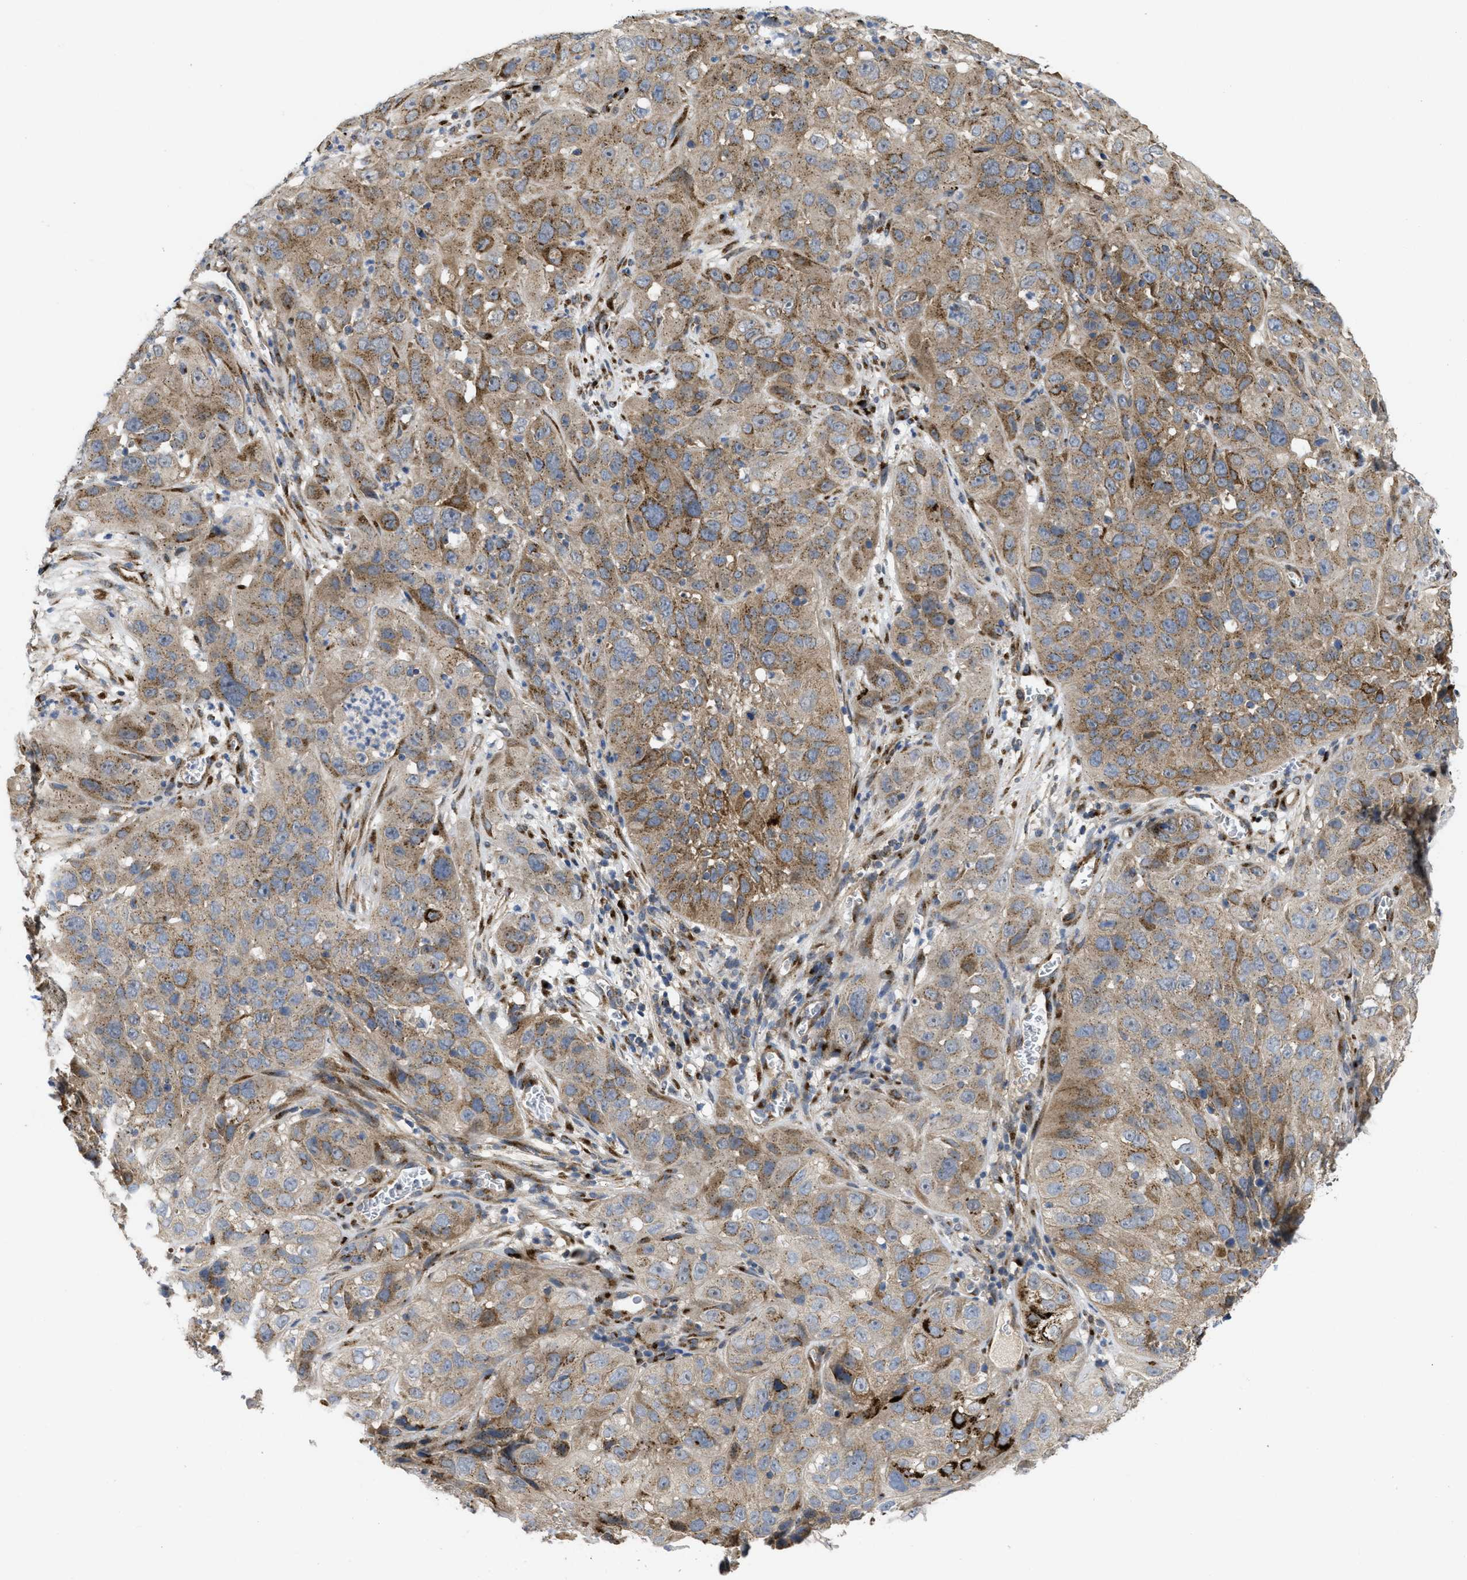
{"staining": {"intensity": "moderate", "quantity": ">75%", "location": "cytoplasmic/membranous"}, "tissue": "cervical cancer", "cell_type": "Tumor cells", "image_type": "cancer", "snomed": [{"axis": "morphology", "description": "Squamous cell carcinoma, NOS"}, {"axis": "topography", "description": "Cervix"}], "caption": "A brown stain shows moderate cytoplasmic/membranous positivity of a protein in cervical cancer (squamous cell carcinoma) tumor cells.", "gene": "ZNF70", "patient": {"sex": "female", "age": 32}}